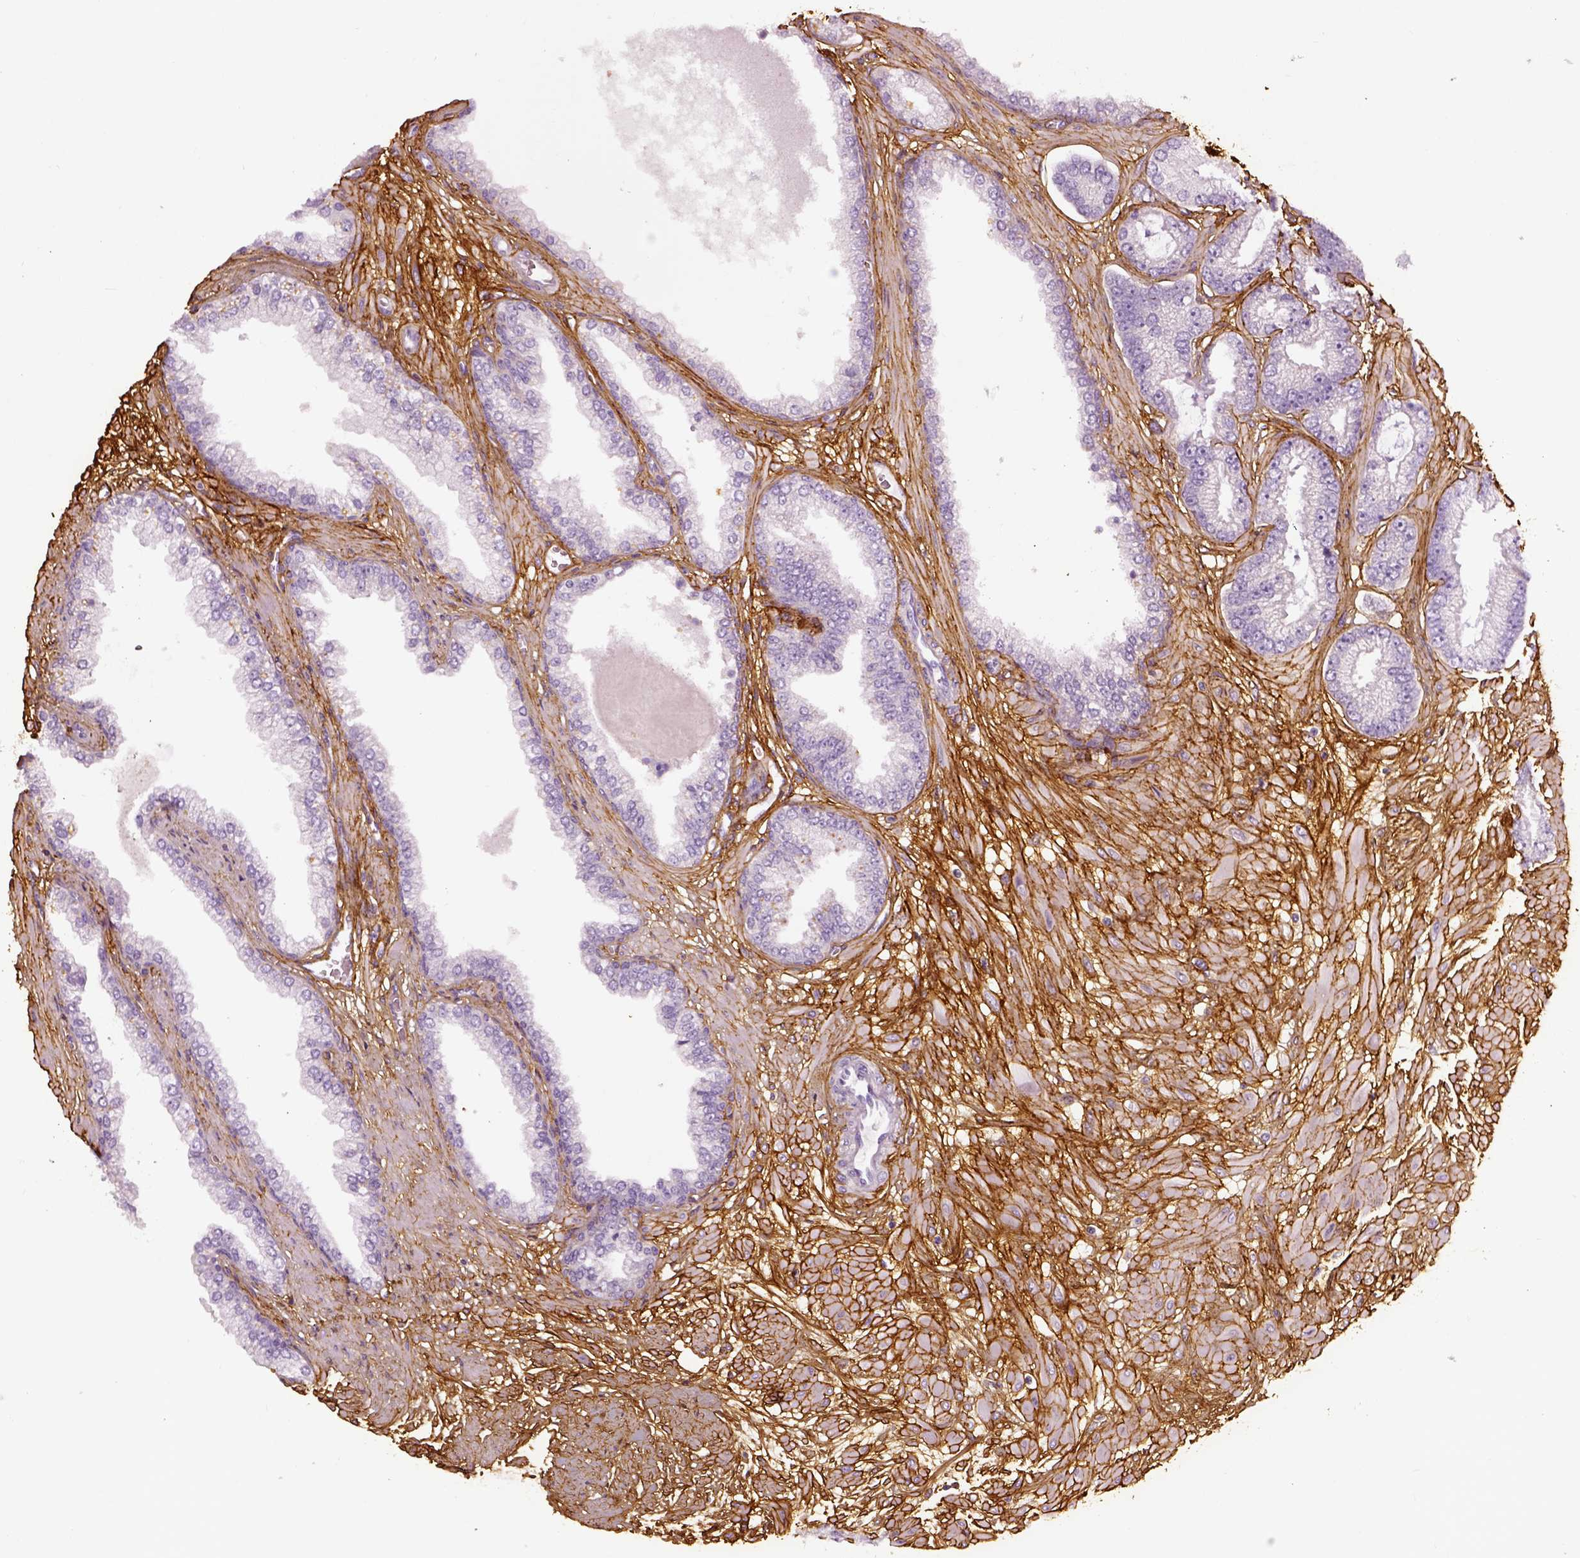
{"staining": {"intensity": "negative", "quantity": "none", "location": "none"}, "tissue": "prostate cancer", "cell_type": "Tumor cells", "image_type": "cancer", "snomed": [{"axis": "morphology", "description": "Adenocarcinoma, Low grade"}, {"axis": "topography", "description": "Prostate"}], "caption": "Human prostate cancer (adenocarcinoma (low-grade)) stained for a protein using immunohistochemistry (IHC) reveals no expression in tumor cells.", "gene": "COL6A2", "patient": {"sex": "male", "age": 64}}